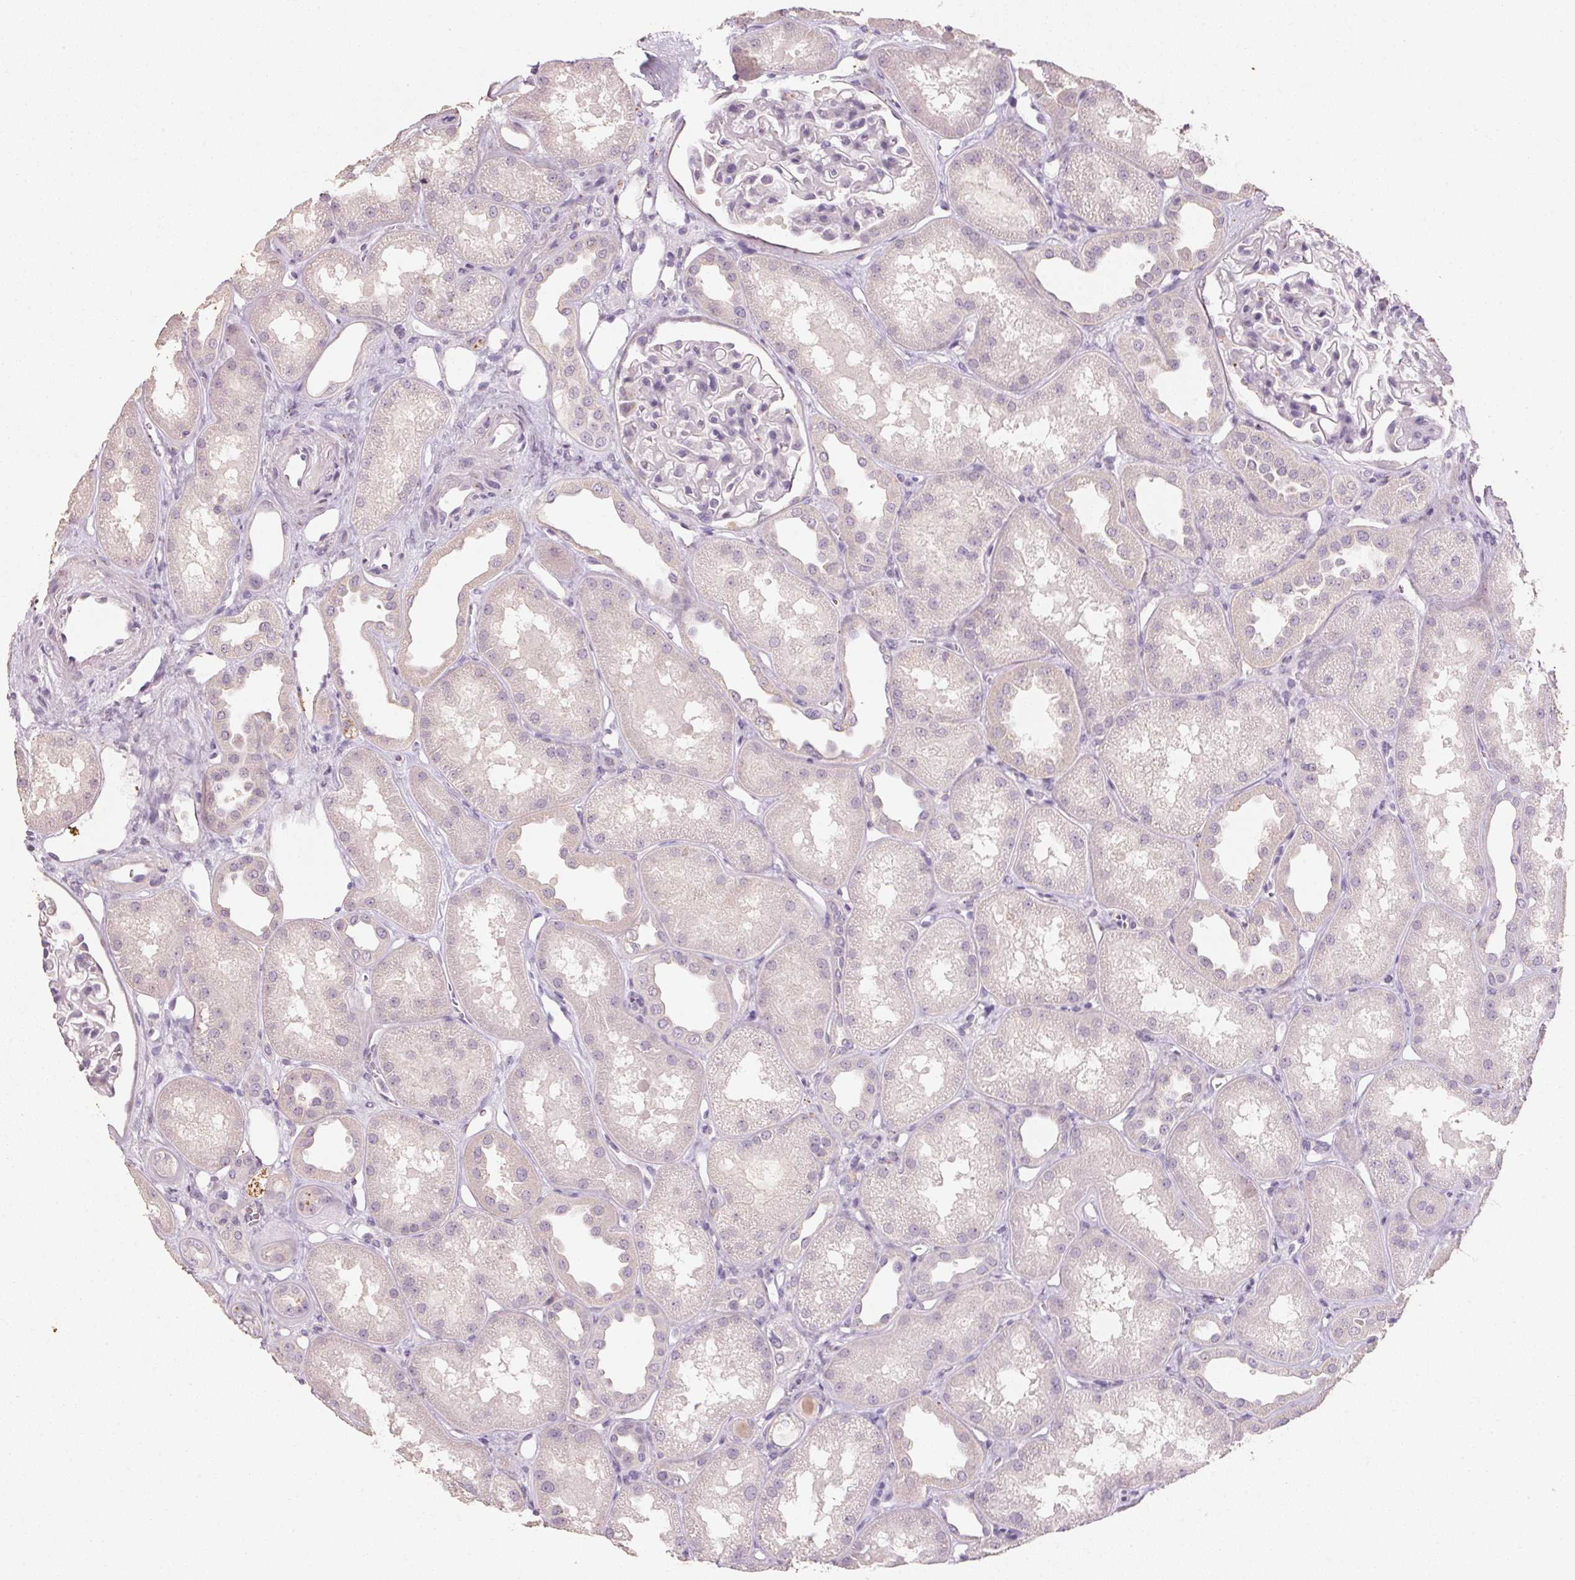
{"staining": {"intensity": "negative", "quantity": "none", "location": "none"}, "tissue": "kidney", "cell_type": "Cells in glomeruli", "image_type": "normal", "snomed": [{"axis": "morphology", "description": "Normal tissue, NOS"}, {"axis": "topography", "description": "Kidney"}], "caption": "Cells in glomeruli show no significant positivity in unremarkable kidney.", "gene": "CXCL5", "patient": {"sex": "male", "age": 61}}